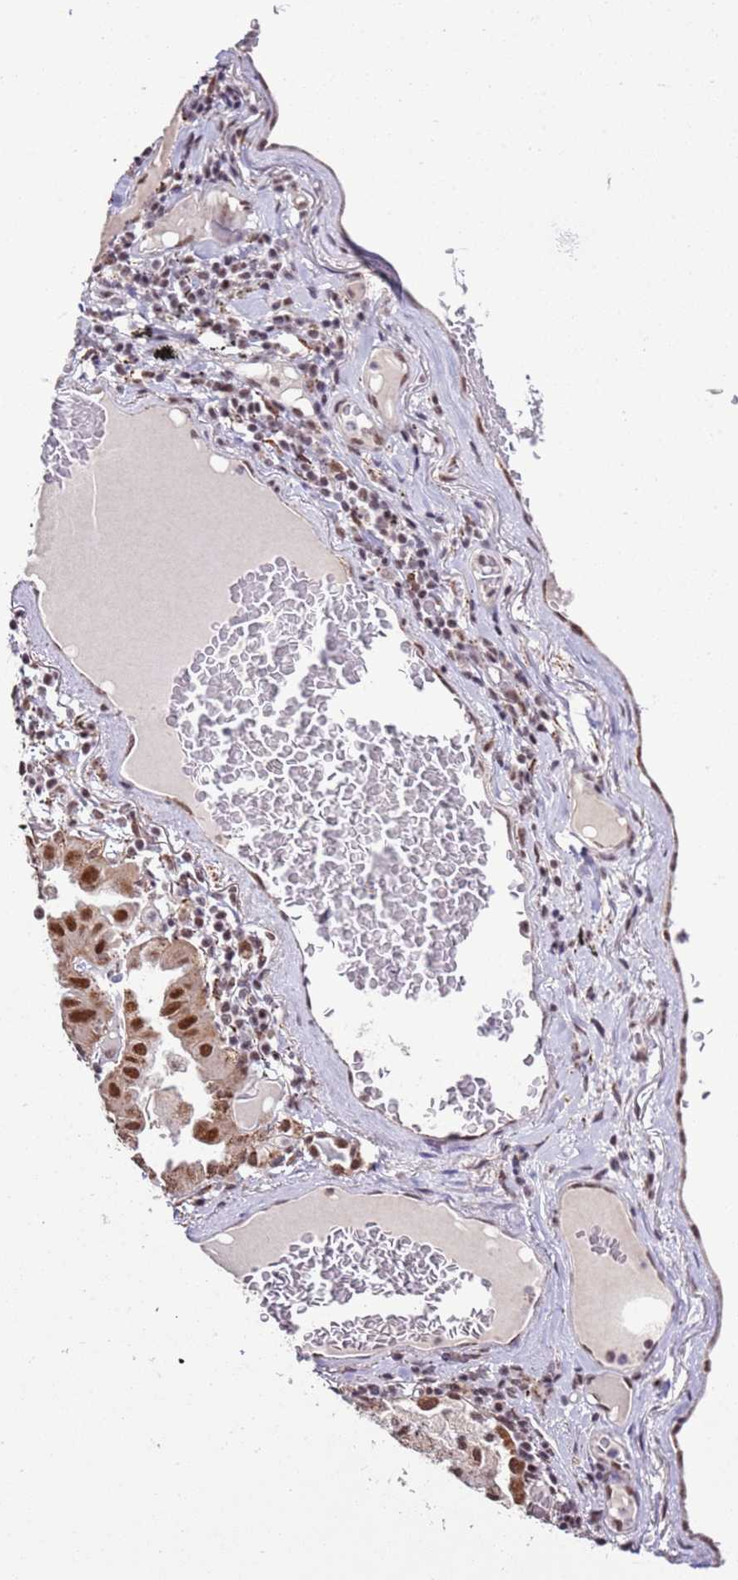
{"staining": {"intensity": "moderate", "quantity": ">75%", "location": "nuclear"}, "tissue": "lung cancer", "cell_type": "Tumor cells", "image_type": "cancer", "snomed": [{"axis": "morphology", "description": "Adenocarcinoma, NOS"}, {"axis": "topography", "description": "Lung"}], "caption": "Moderate nuclear positivity is appreciated in about >75% of tumor cells in adenocarcinoma (lung).", "gene": "AKAP8L", "patient": {"sex": "male", "age": 64}}